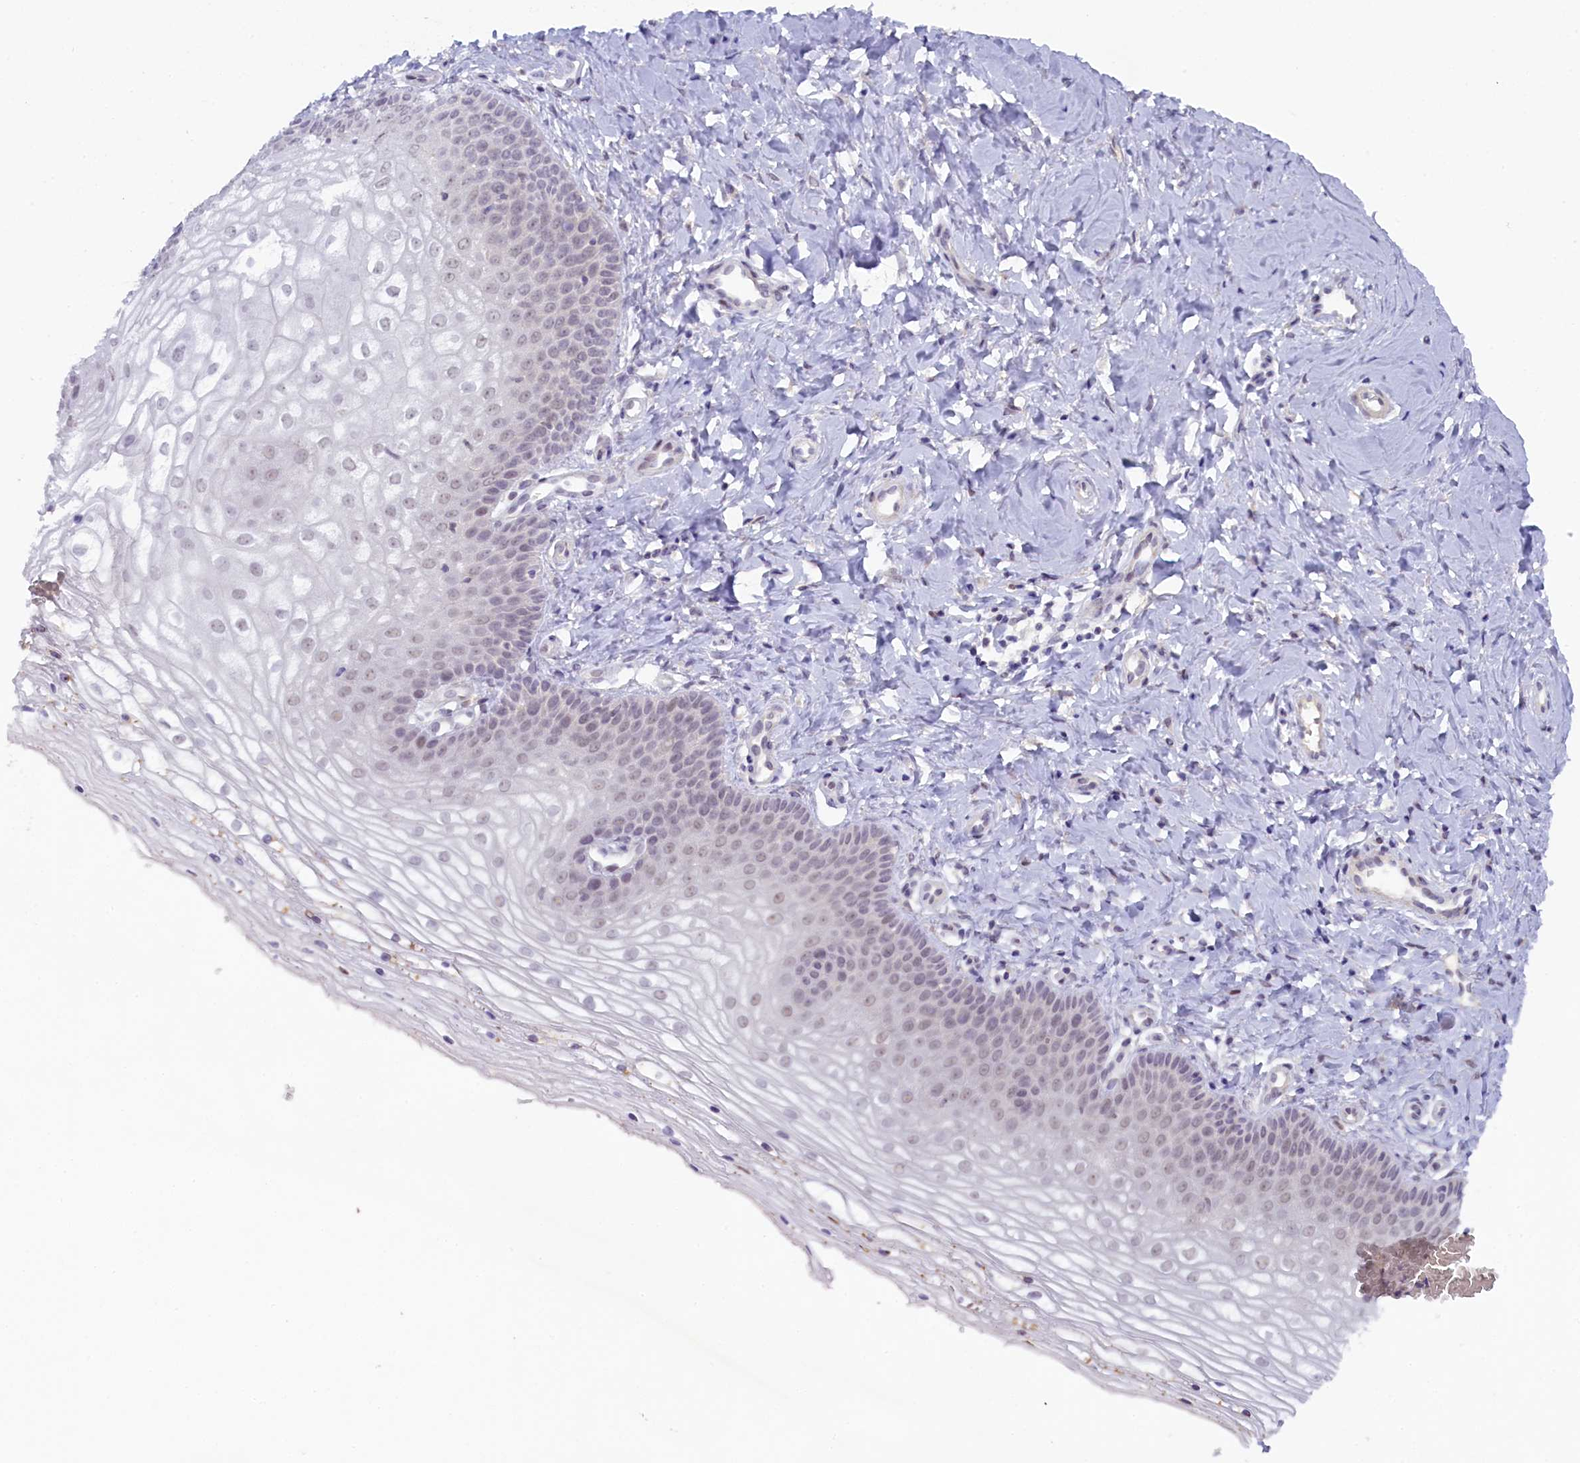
{"staining": {"intensity": "weak", "quantity": "25%-75%", "location": "nuclear"}, "tissue": "vagina", "cell_type": "Squamous epithelial cells", "image_type": "normal", "snomed": [{"axis": "morphology", "description": "Normal tissue, NOS"}, {"axis": "topography", "description": "Vagina"}], "caption": "Brown immunohistochemical staining in normal vagina demonstrates weak nuclear expression in approximately 25%-75% of squamous epithelial cells. Nuclei are stained in blue.", "gene": "CRAMP1", "patient": {"sex": "female", "age": 68}}